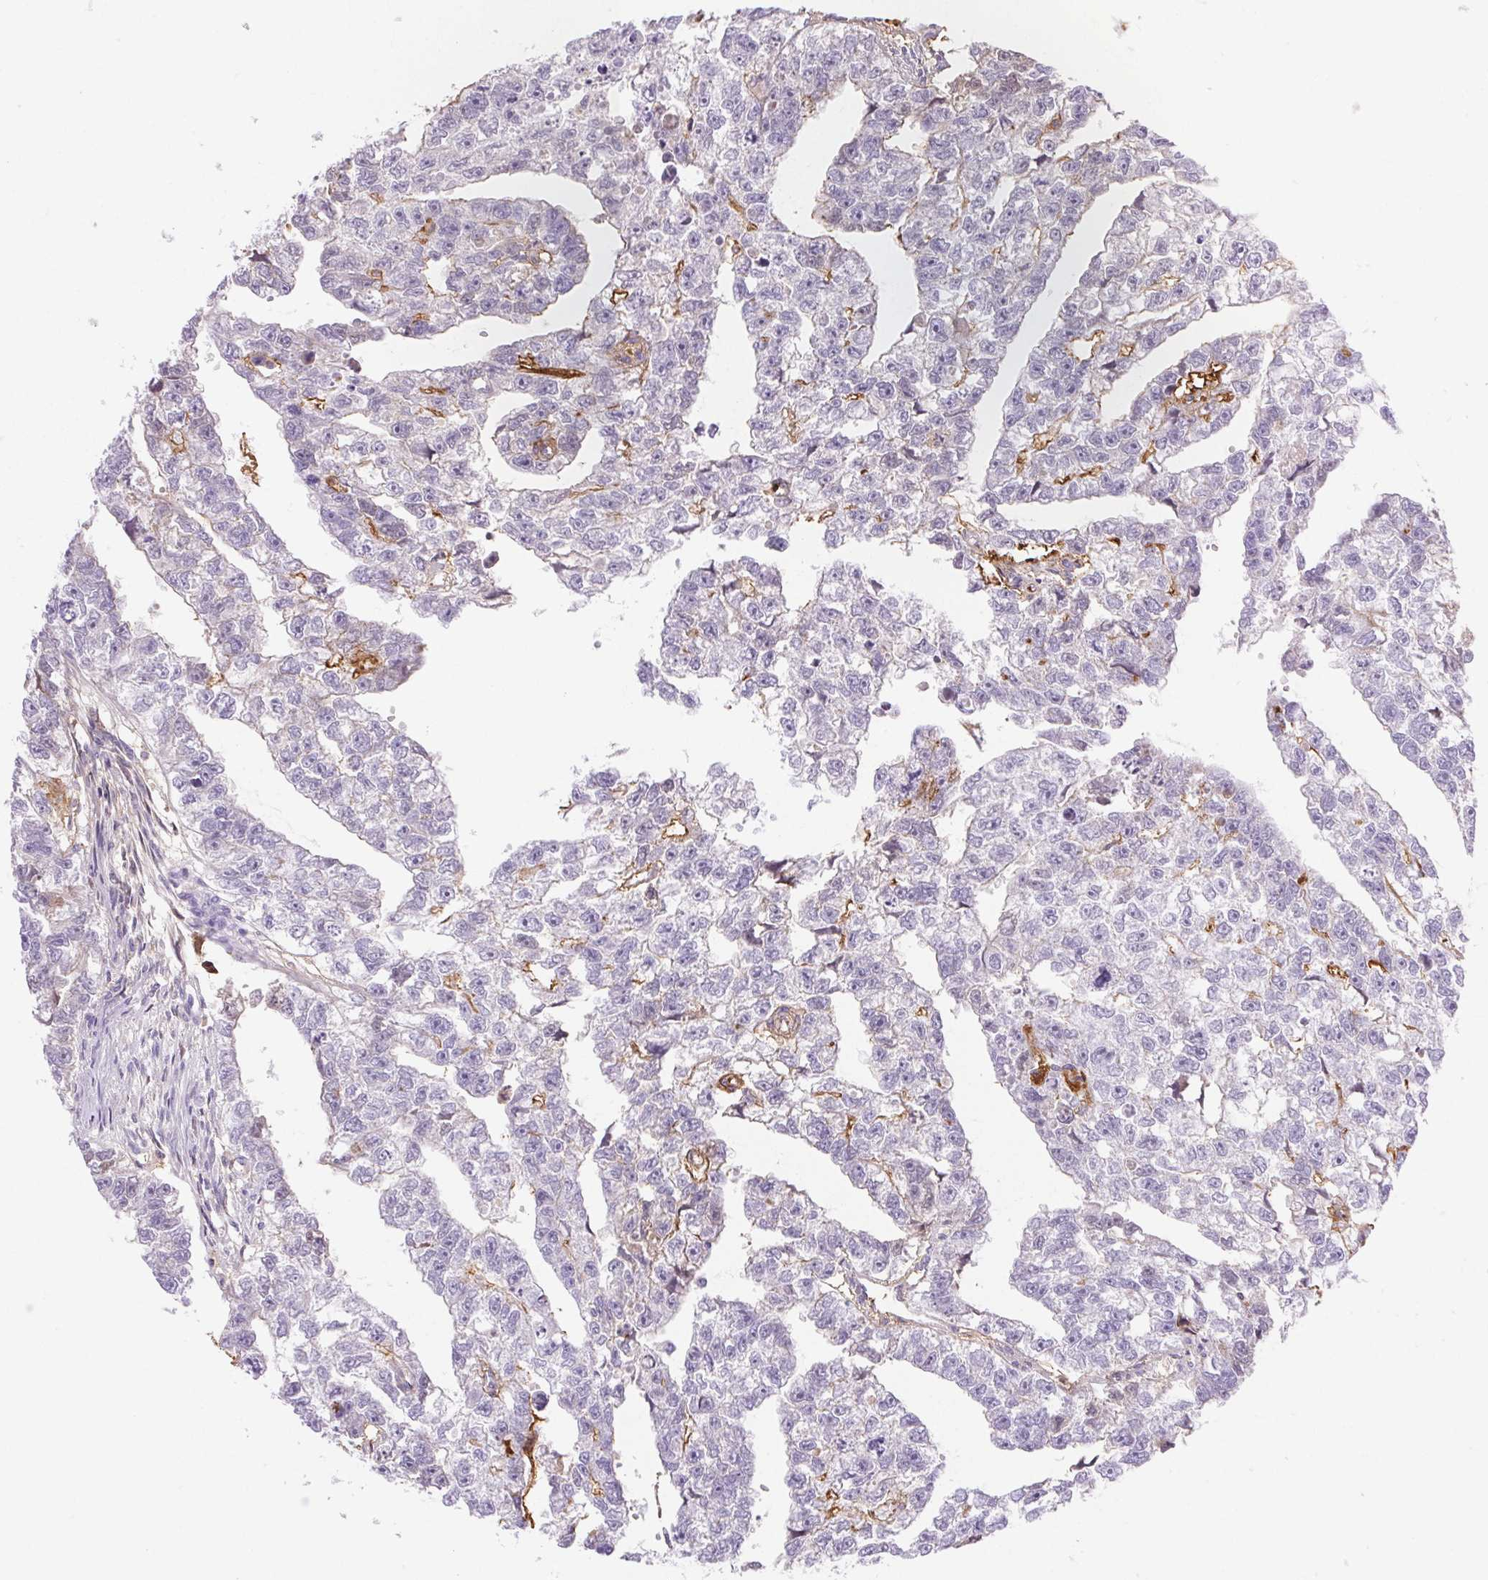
{"staining": {"intensity": "negative", "quantity": "none", "location": "none"}, "tissue": "testis cancer", "cell_type": "Tumor cells", "image_type": "cancer", "snomed": [{"axis": "morphology", "description": "Carcinoma, Embryonal, NOS"}, {"axis": "morphology", "description": "Teratoma, malignant, NOS"}, {"axis": "topography", "description": "Testis"}], "caption": "A micrograph of human testis cancer (embryonal carcinoma) is negative for staining in tumor cells.", "gene": "FGA", "patient": {"sex": "male", "age": 44}}